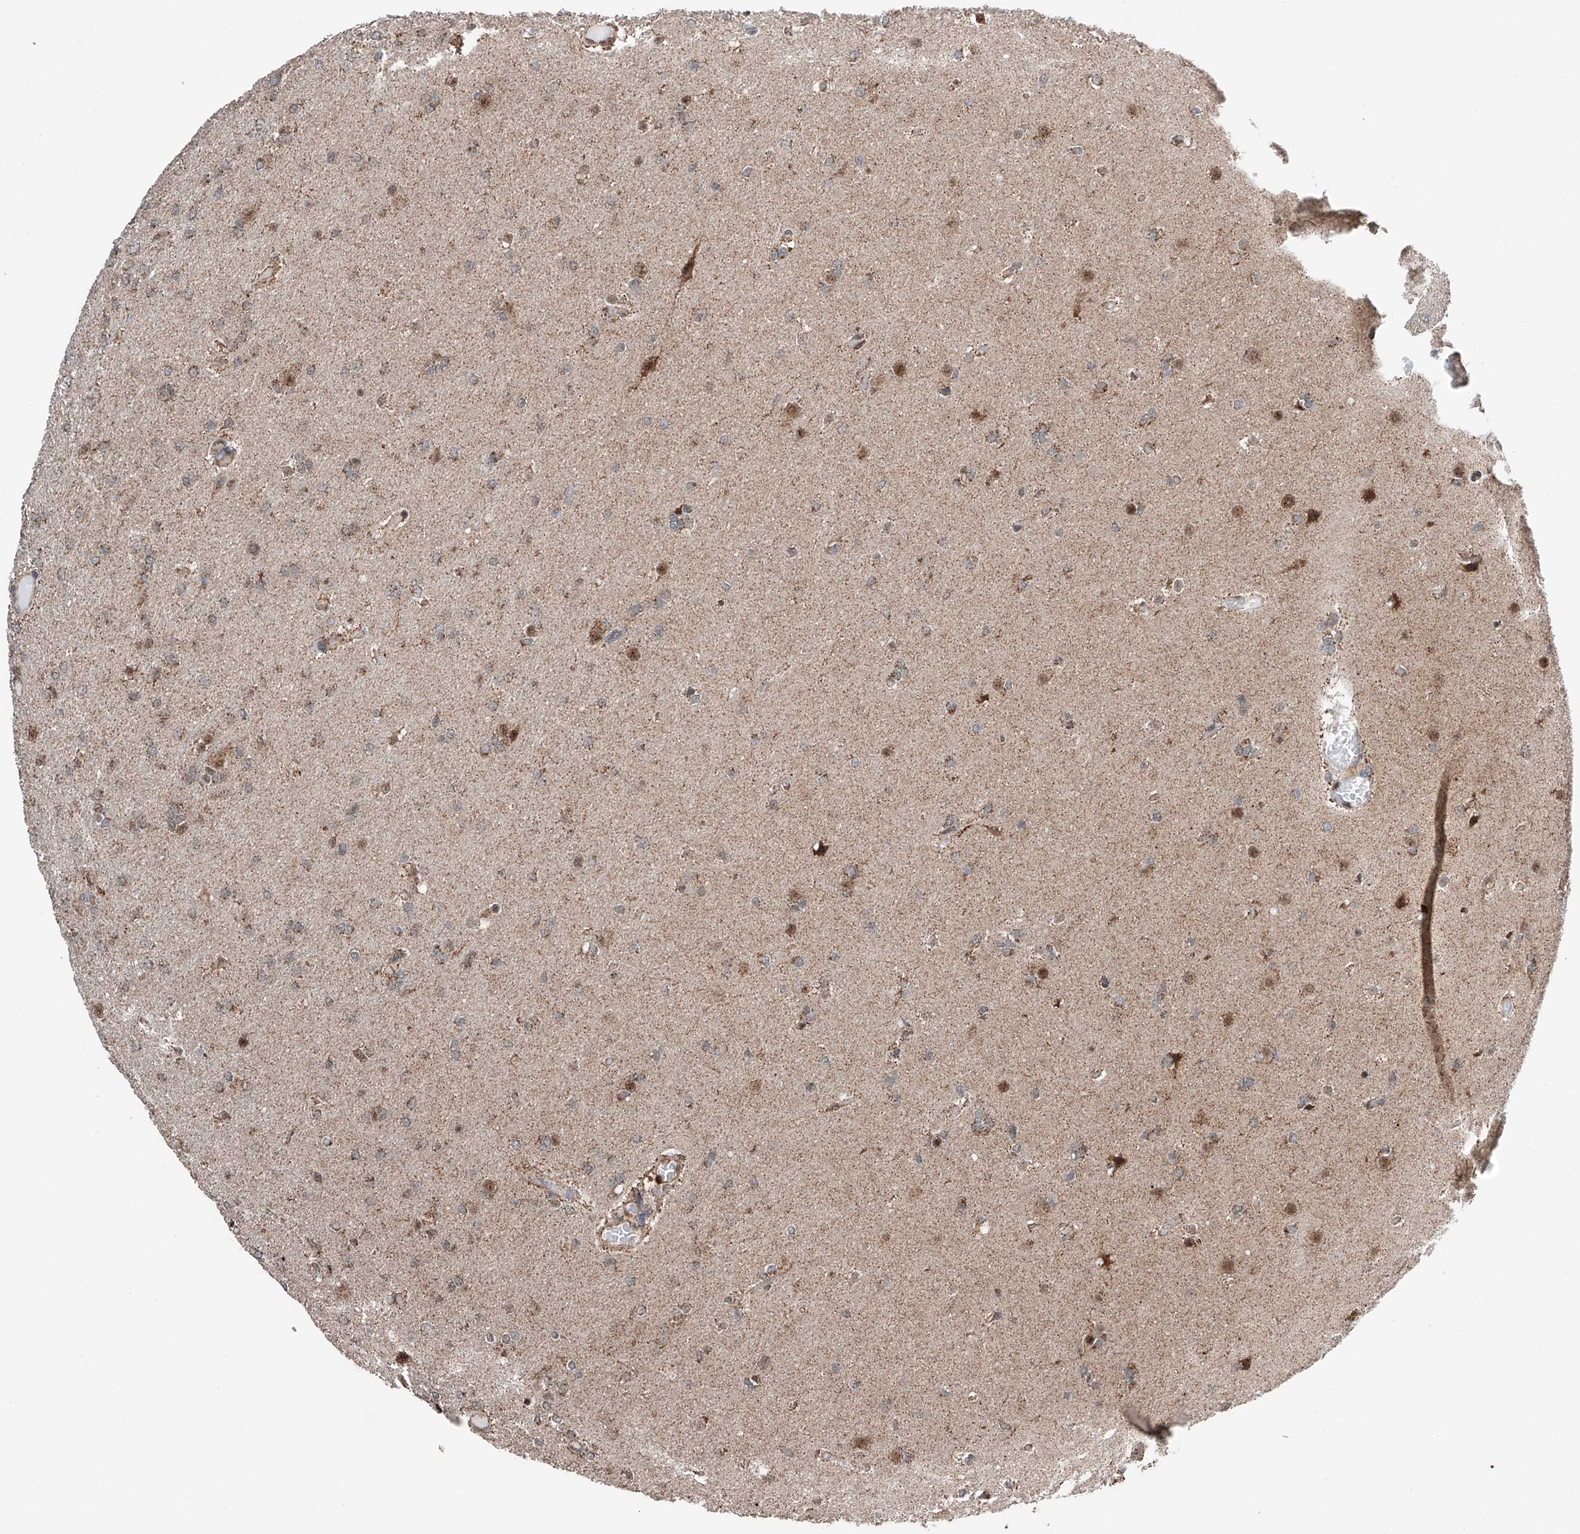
{"staining": {"intensity": "moderate", "quantity": "25%-75%", "location": "cytoplasmic/membranous"}, "tissue": "glioma", "cell_type": "Tumor cells", "image_type": "cancer", "snomed": [{"axis": "morphology", "description": "Glioma, malignant, High grade"}, {"axis": "topography", "description": "Cerebral cortex"}], "caption": "Brown immunohistochemical staining in human glioma demonstrates moderate cytoplasmic/membranous staining in about 25%-75% of tumor cells.", "gene": "ZNF445", "patient": {"sex": "female", "age": 36}}